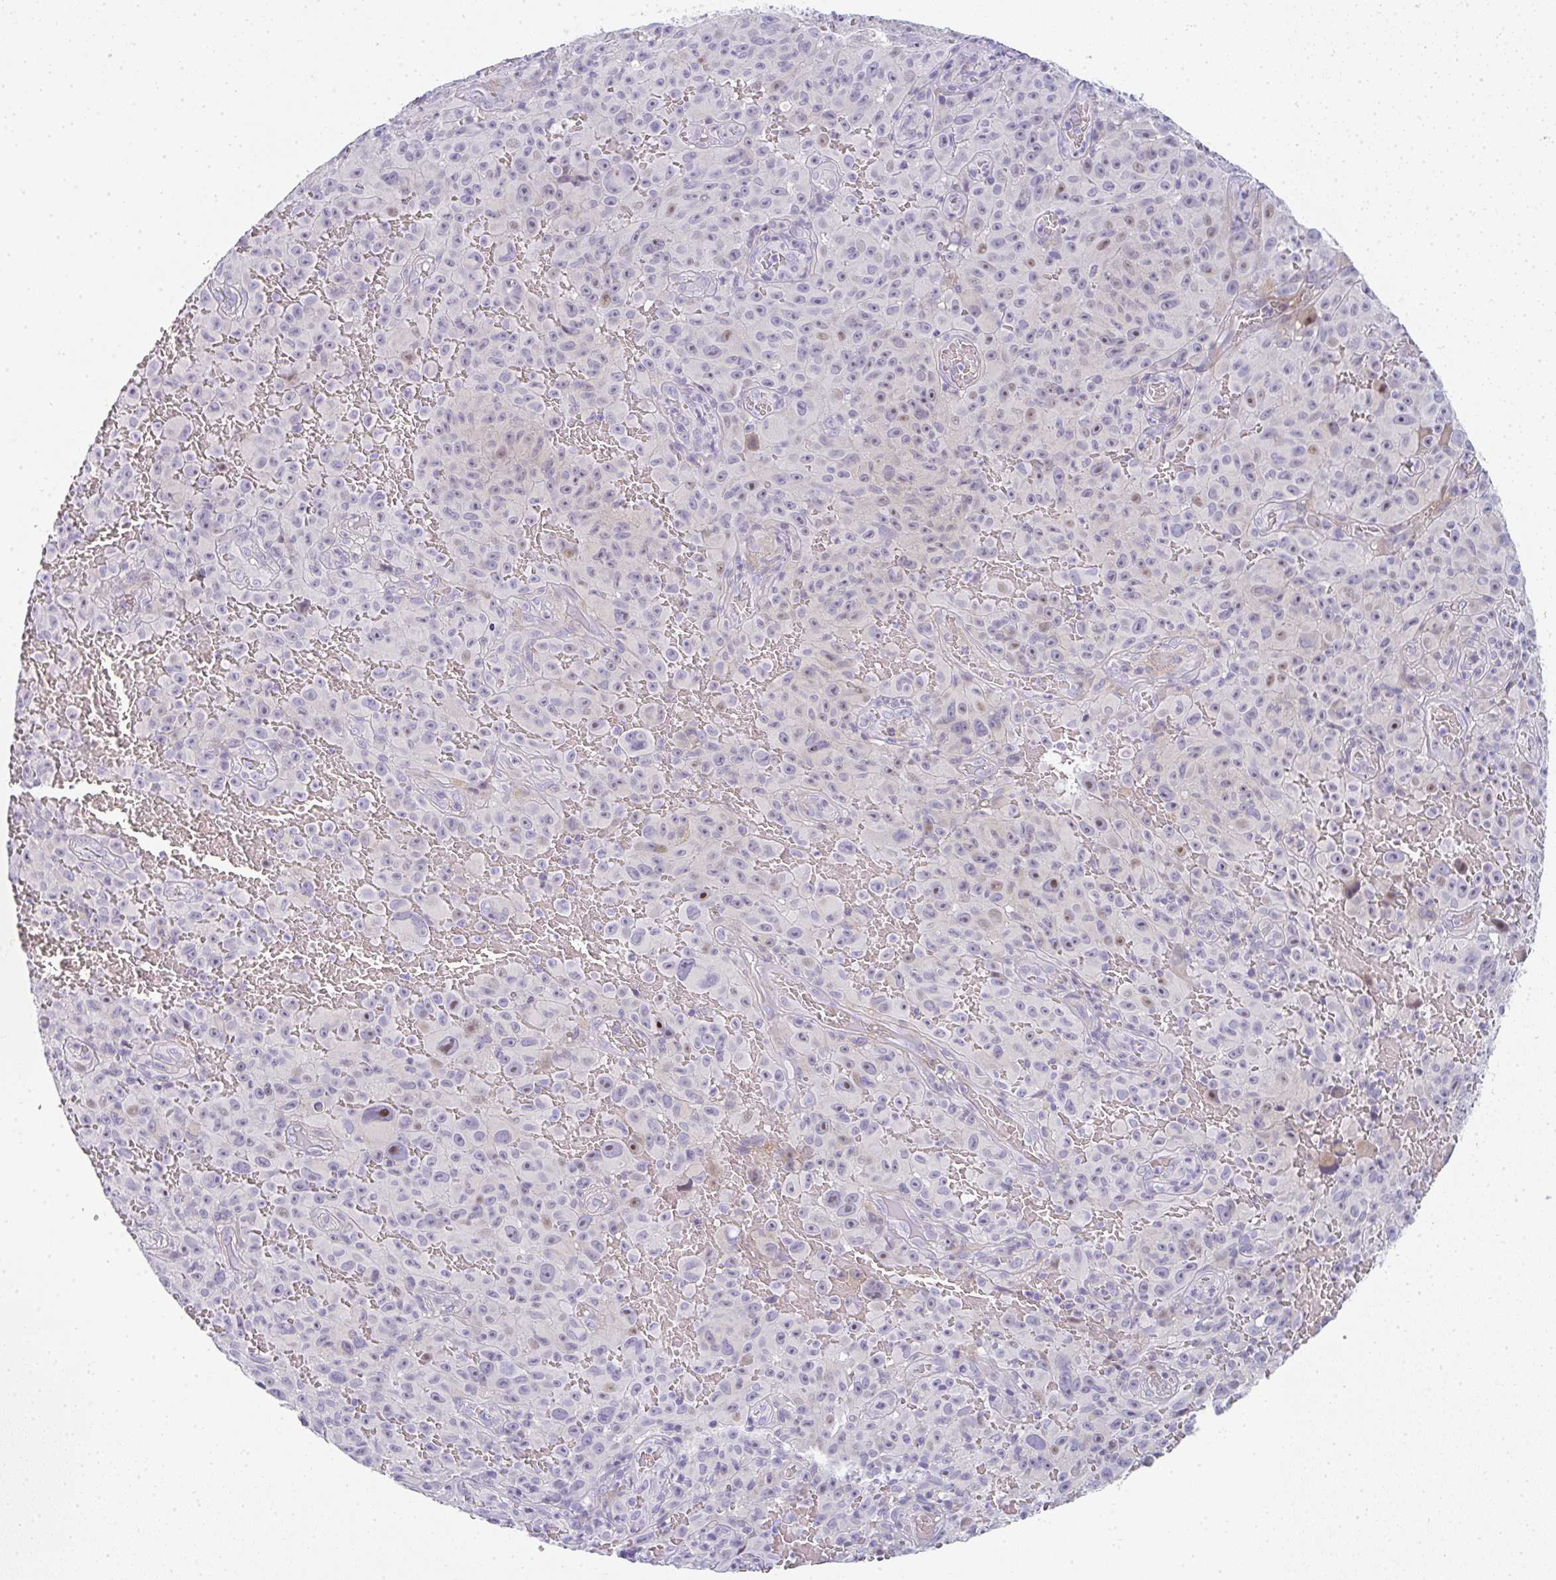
{"staining": {"intensity": "moderate", "quantity": "<25%", "location": "nuclear"}, "tissue": "melanoma", "cell_type": "Tumor cells", "image_type": "cancer", "snomed": [{"axis": "morphology", "description": "Malignant melanoma, NOS"}, {"axis": "topography", "description": "Skin"}], "caption": "Approximately <25% of tumor cells in human malignant melanoma exhibit moderate nuclear protein staining as visualized by brown immunohistochemical staining.", "gene": "NEU2", "patient": {"sex": "female", "age": 82}}